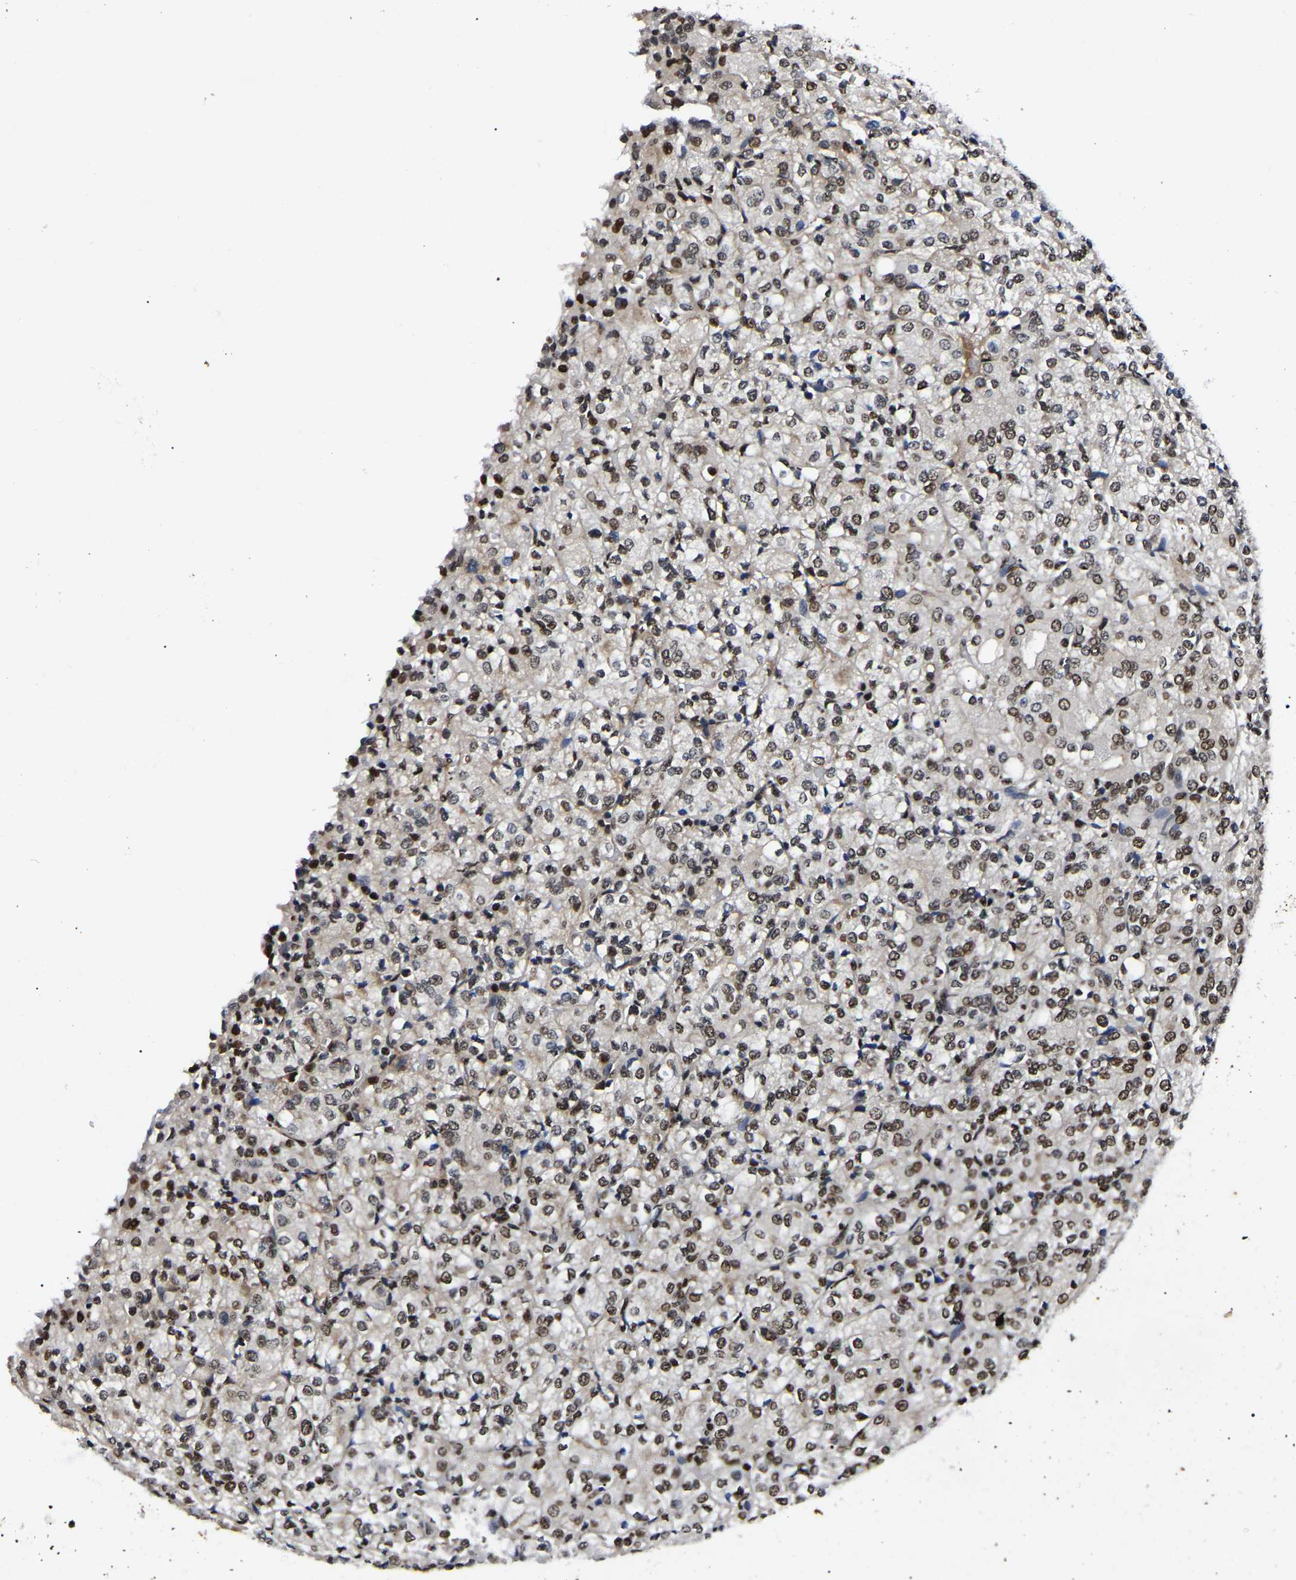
{"staining": {"intensity": "moderate", "quantity": ">75%", "location": "nuclear"}, "tissue": "renal cancer", "cell_type": "Tumor cells", "image_type": "cancer", "snomed": [{"axis": "morphology", "description": "Adenocarcinoma, NOS"}, {"axis": "topography", "description": "Kidney"}], "caption": "There is medium levels of moderate nuclear expression in tumor cells of renal cancer, as demonstrated by immunohistochemical staining (brown color).", "gene": "TRIM35", "patient": {"sex": "male", "age": 77}}